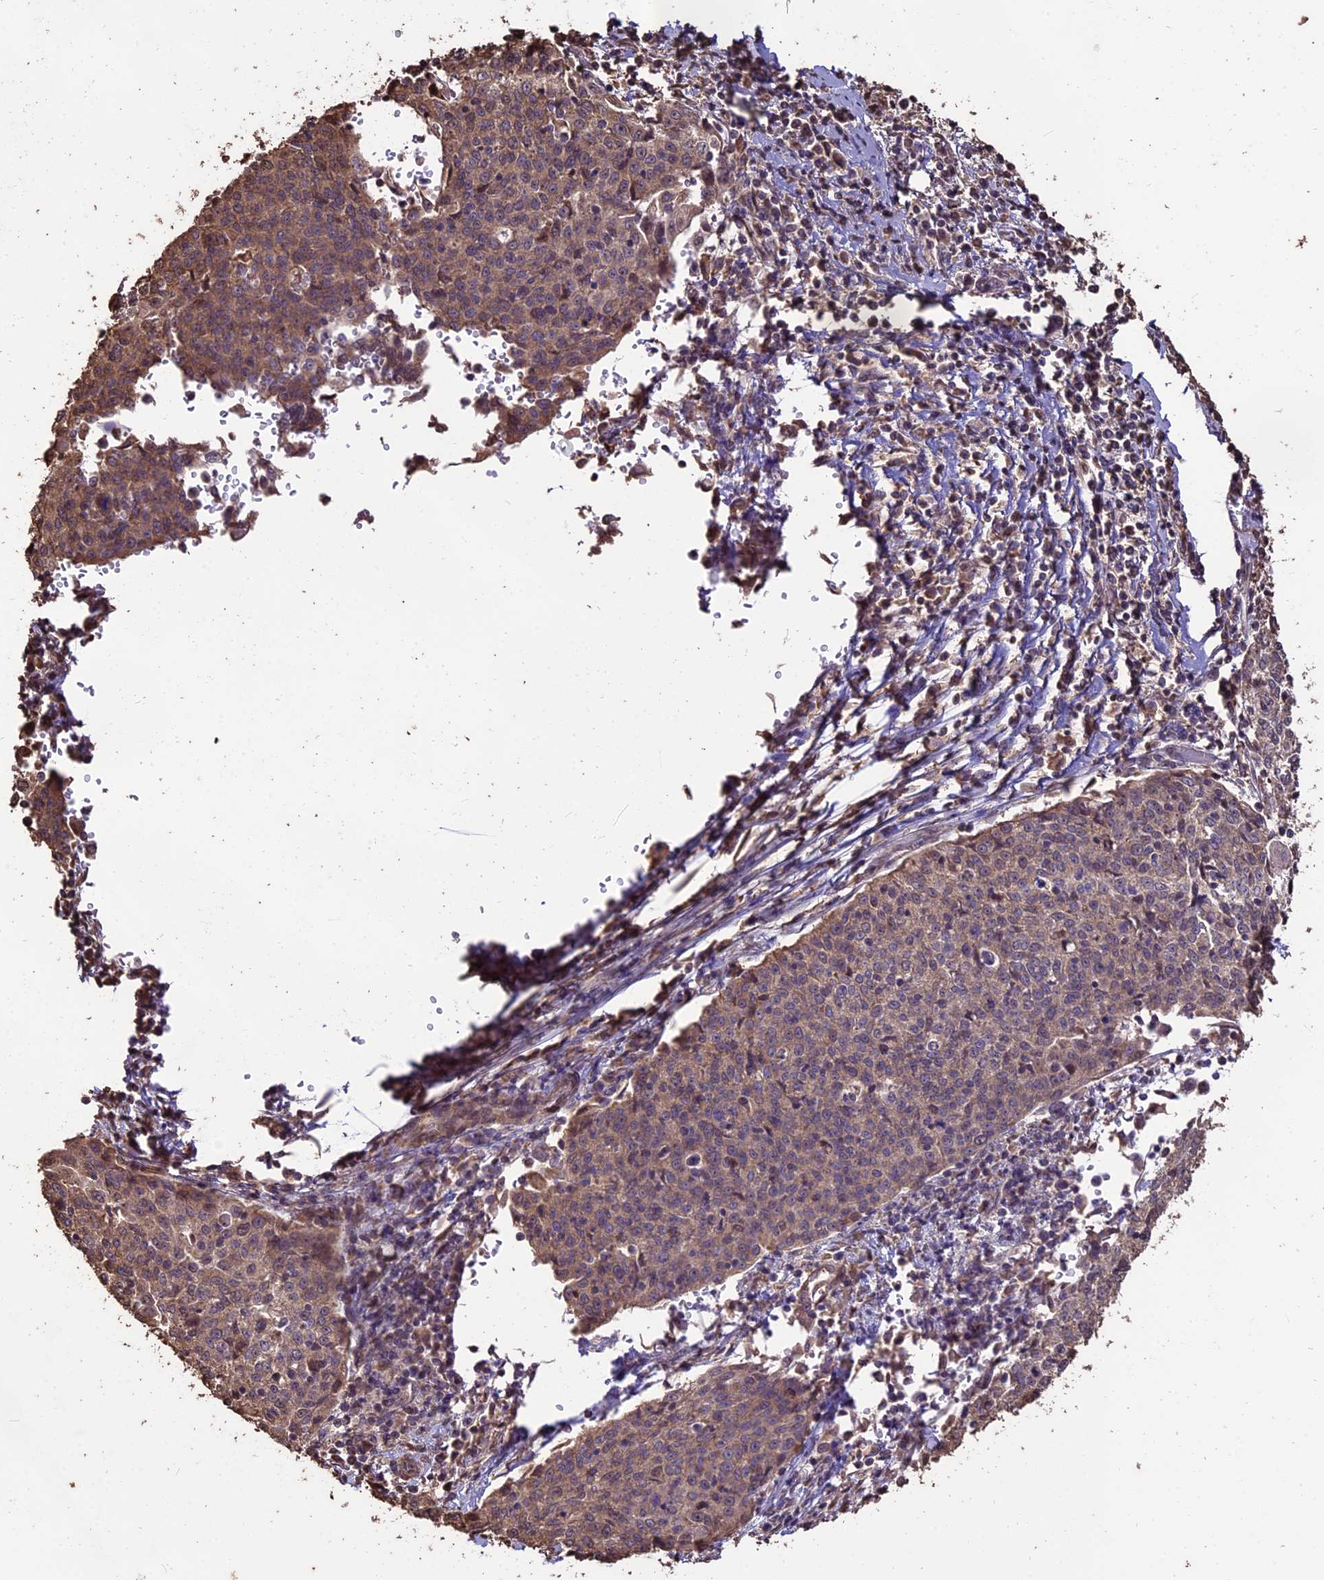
{"staining": {"intensity": "weak", "quantity": ">75%", "location": "cytoplasmic/membranous"}, "tissue": "cervical cancer", "cell_type": "Tumor cells", "image_type": "cancer", "snomed": [{"axis": "morphology", "description": "Squamous cell carcinoma, NOS"}, {"axis": "topography", "description": "Cervix"}], "caption": "Protein expression analysis of cervical cancer shows weak cytoplasmic/membranous staining in about >75% of tumor cells.", "gene": "PGPEP1L", "patient": {"sex": "female", "age": 48}}